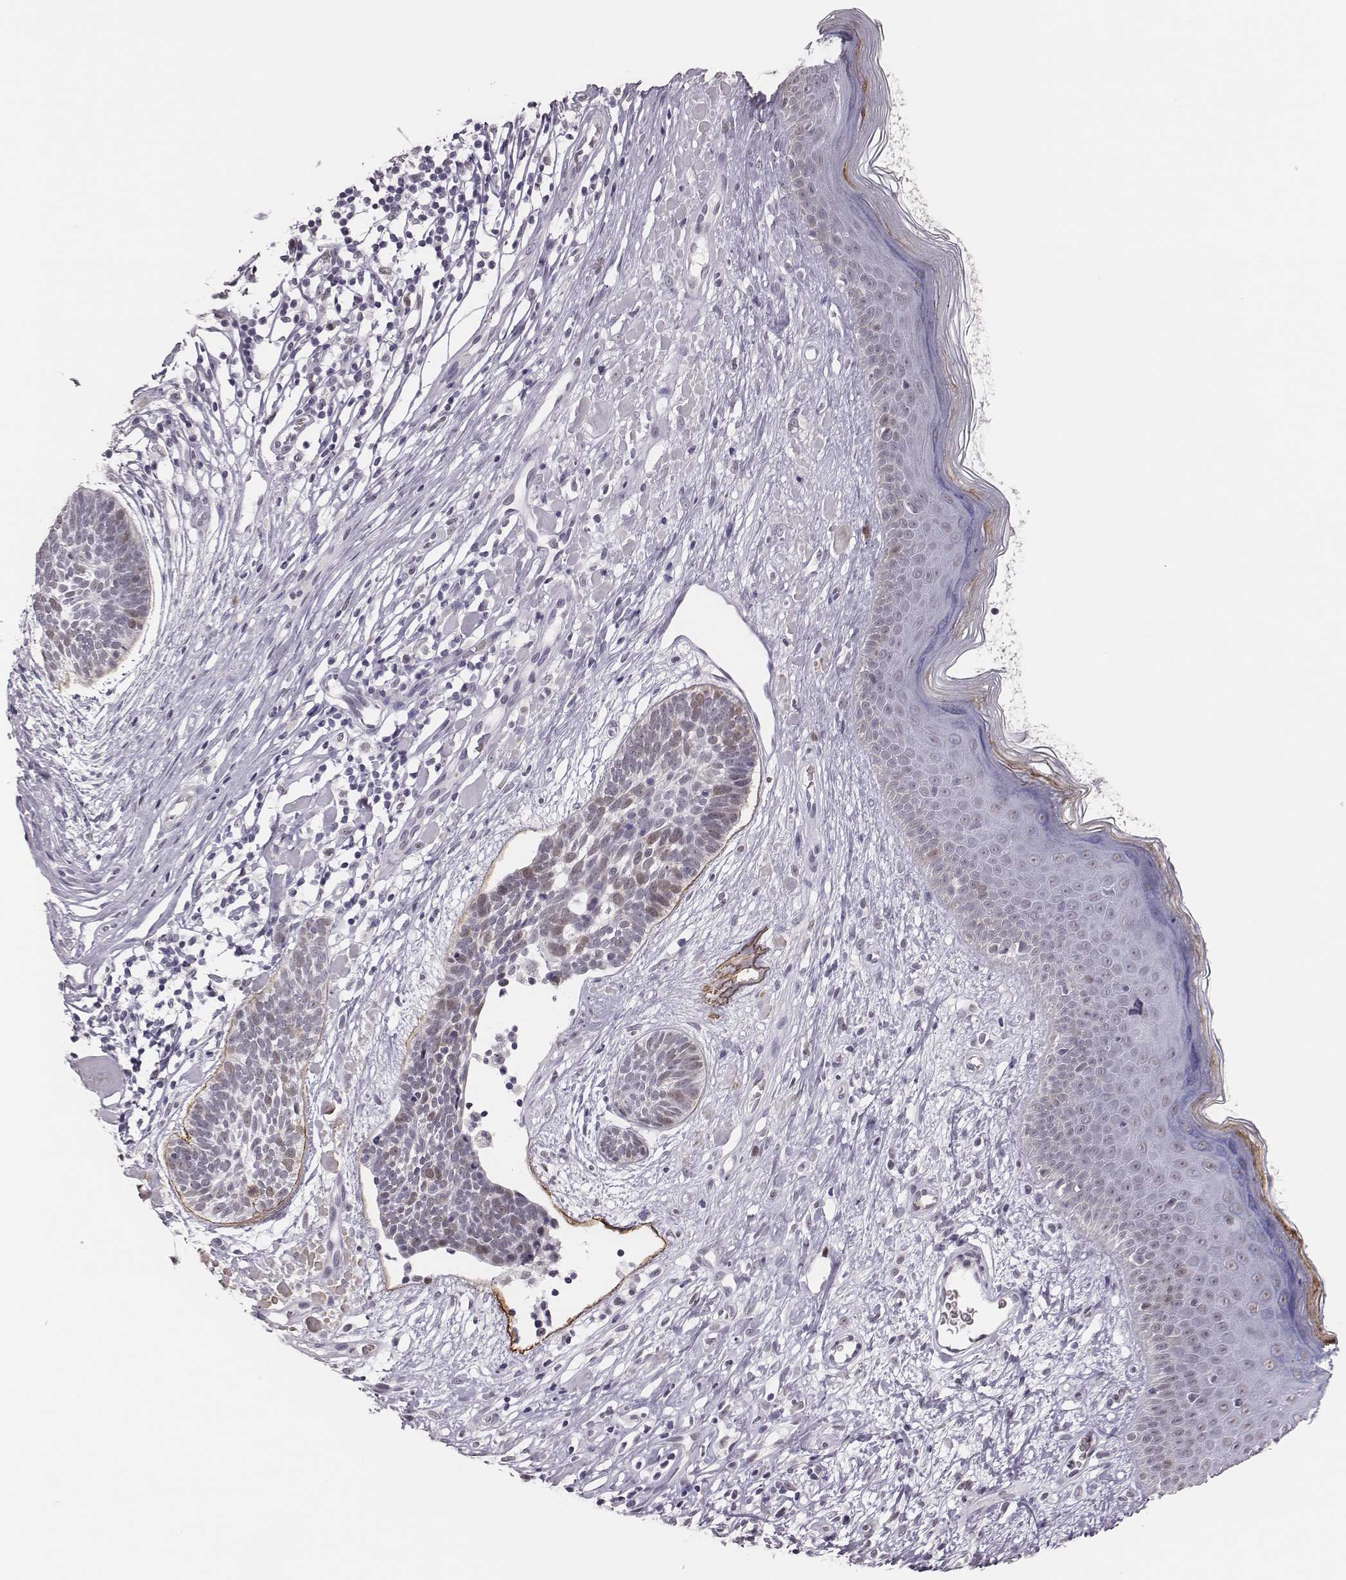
{"staining": {"intensity": "moderate", "quantity": "<25%", "location": "cytoplasmic/membranous,nuclear"}, "tissue": "skin cancer", "cell_type": "Tumor cells", "image_type": "cancer", "snomed": [{"axis": "morphology", "description": "Basal cell carcinoma"}, {"axis": "topography", "description": "Skin"}], "caption": "Protein staining exhibits moderate cytoplasmic/membranous and nuclear positivity in approximately <25% of tumor cells in basal cell carcinoma (skin). The staining was performed using DAB to visualize the protein expression in brown, while the nuclei were stained in blue with hematoxylin (Magnification: 20x).", "gene": "PBK", "patient": {"sex": "male", "age": 85}}